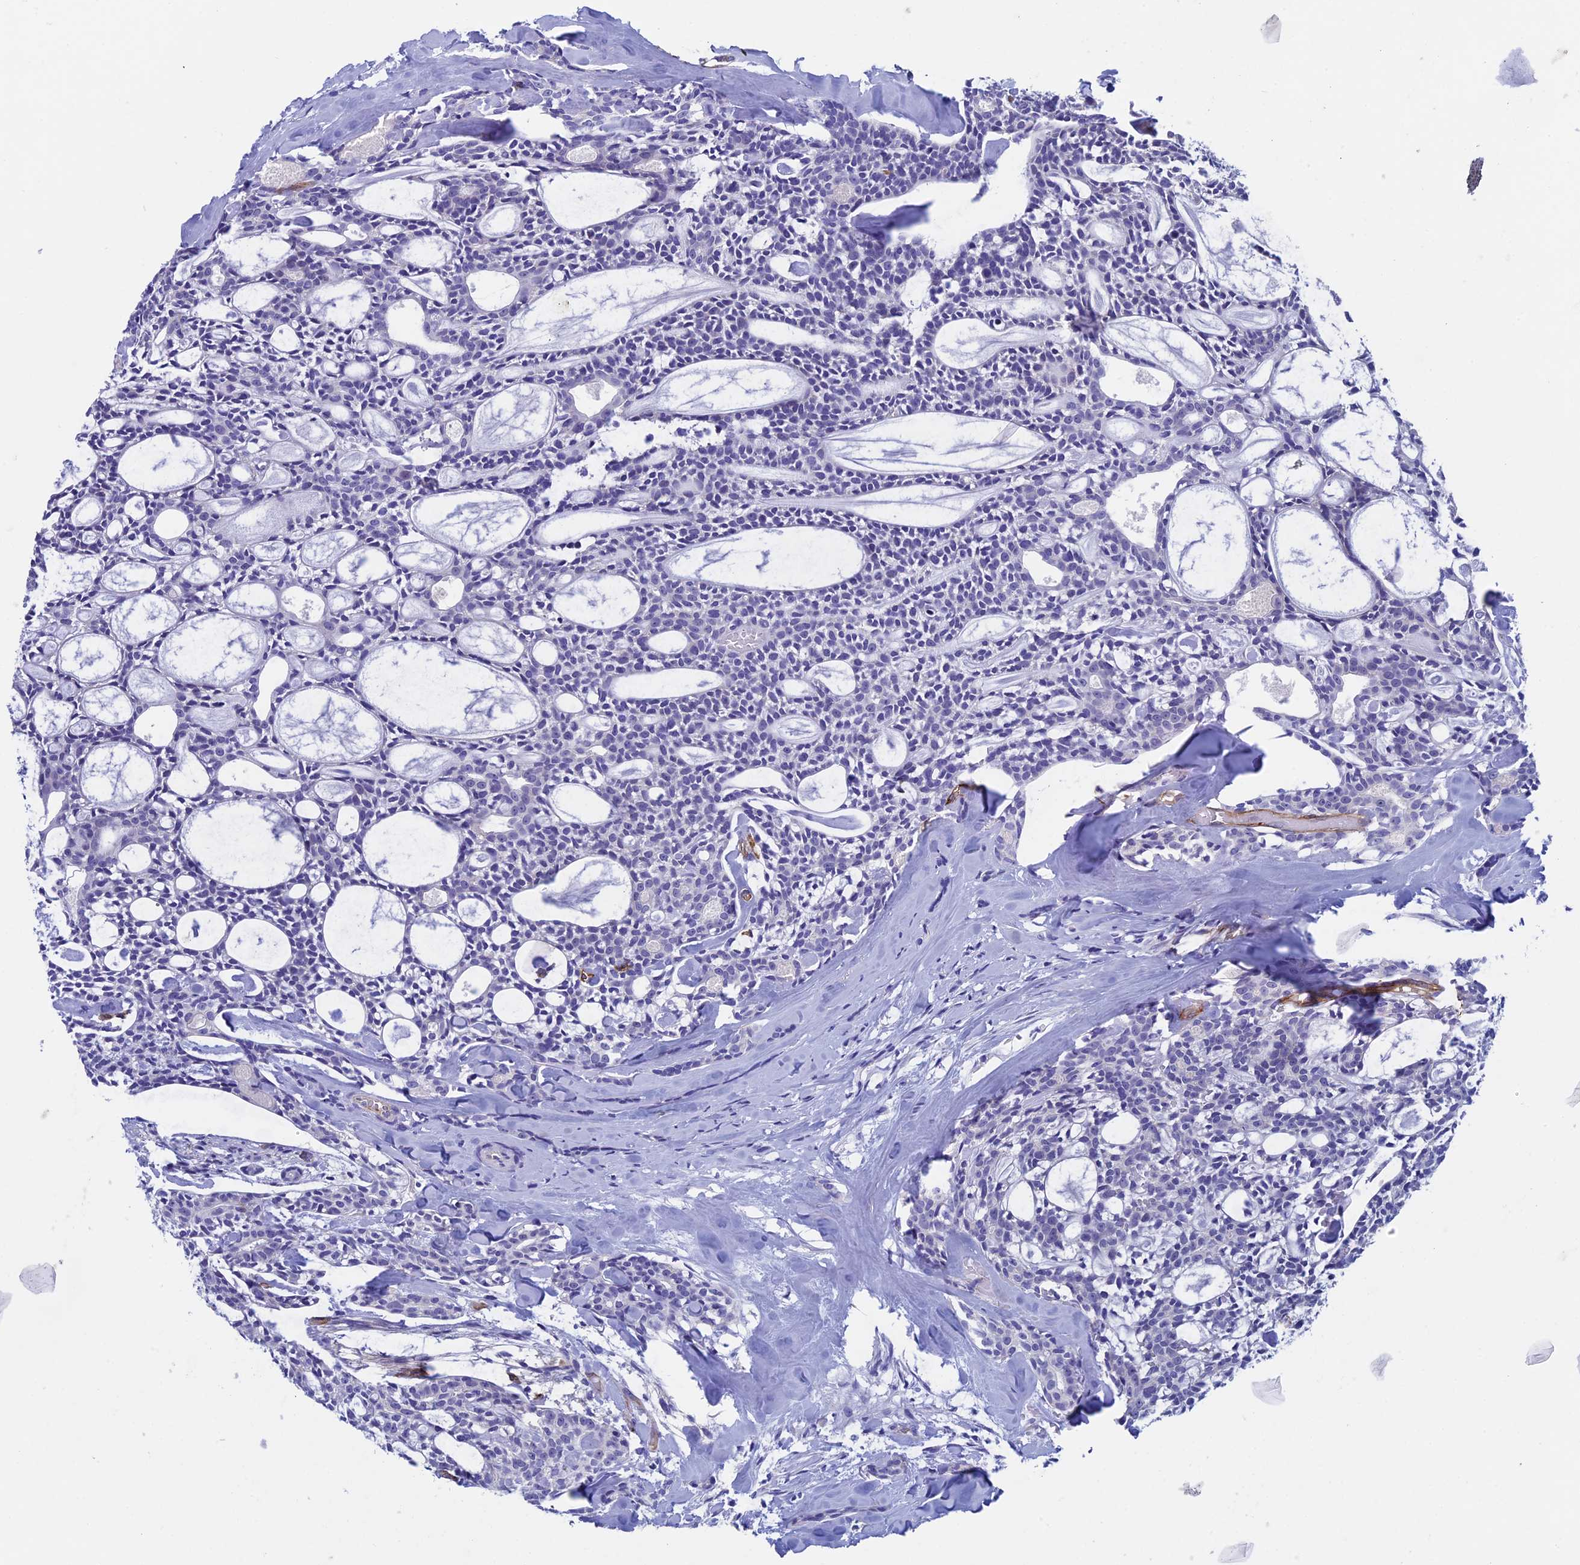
{"staining": {"intensity": "negative", "quantity": "none", "location": "none"}, "tissue": "head and neck cancer", "cell_type": "Tumor cells", "image_type": "cancer", "snomed": [{"axis": "morphology", "description": "Adenocarcinoma, NOS"}, {"axis": "topography", "description": "Salivary gland"}, {"axis": "topography", "description": "Head-Neck"}], "caption": "Head and neck cancer (adenocarcinoma) stained for a protein using IHC exhibits no expression tumor cells.", "gene": "INSYN1", "patient": {"sex": "male", "age": 55}}